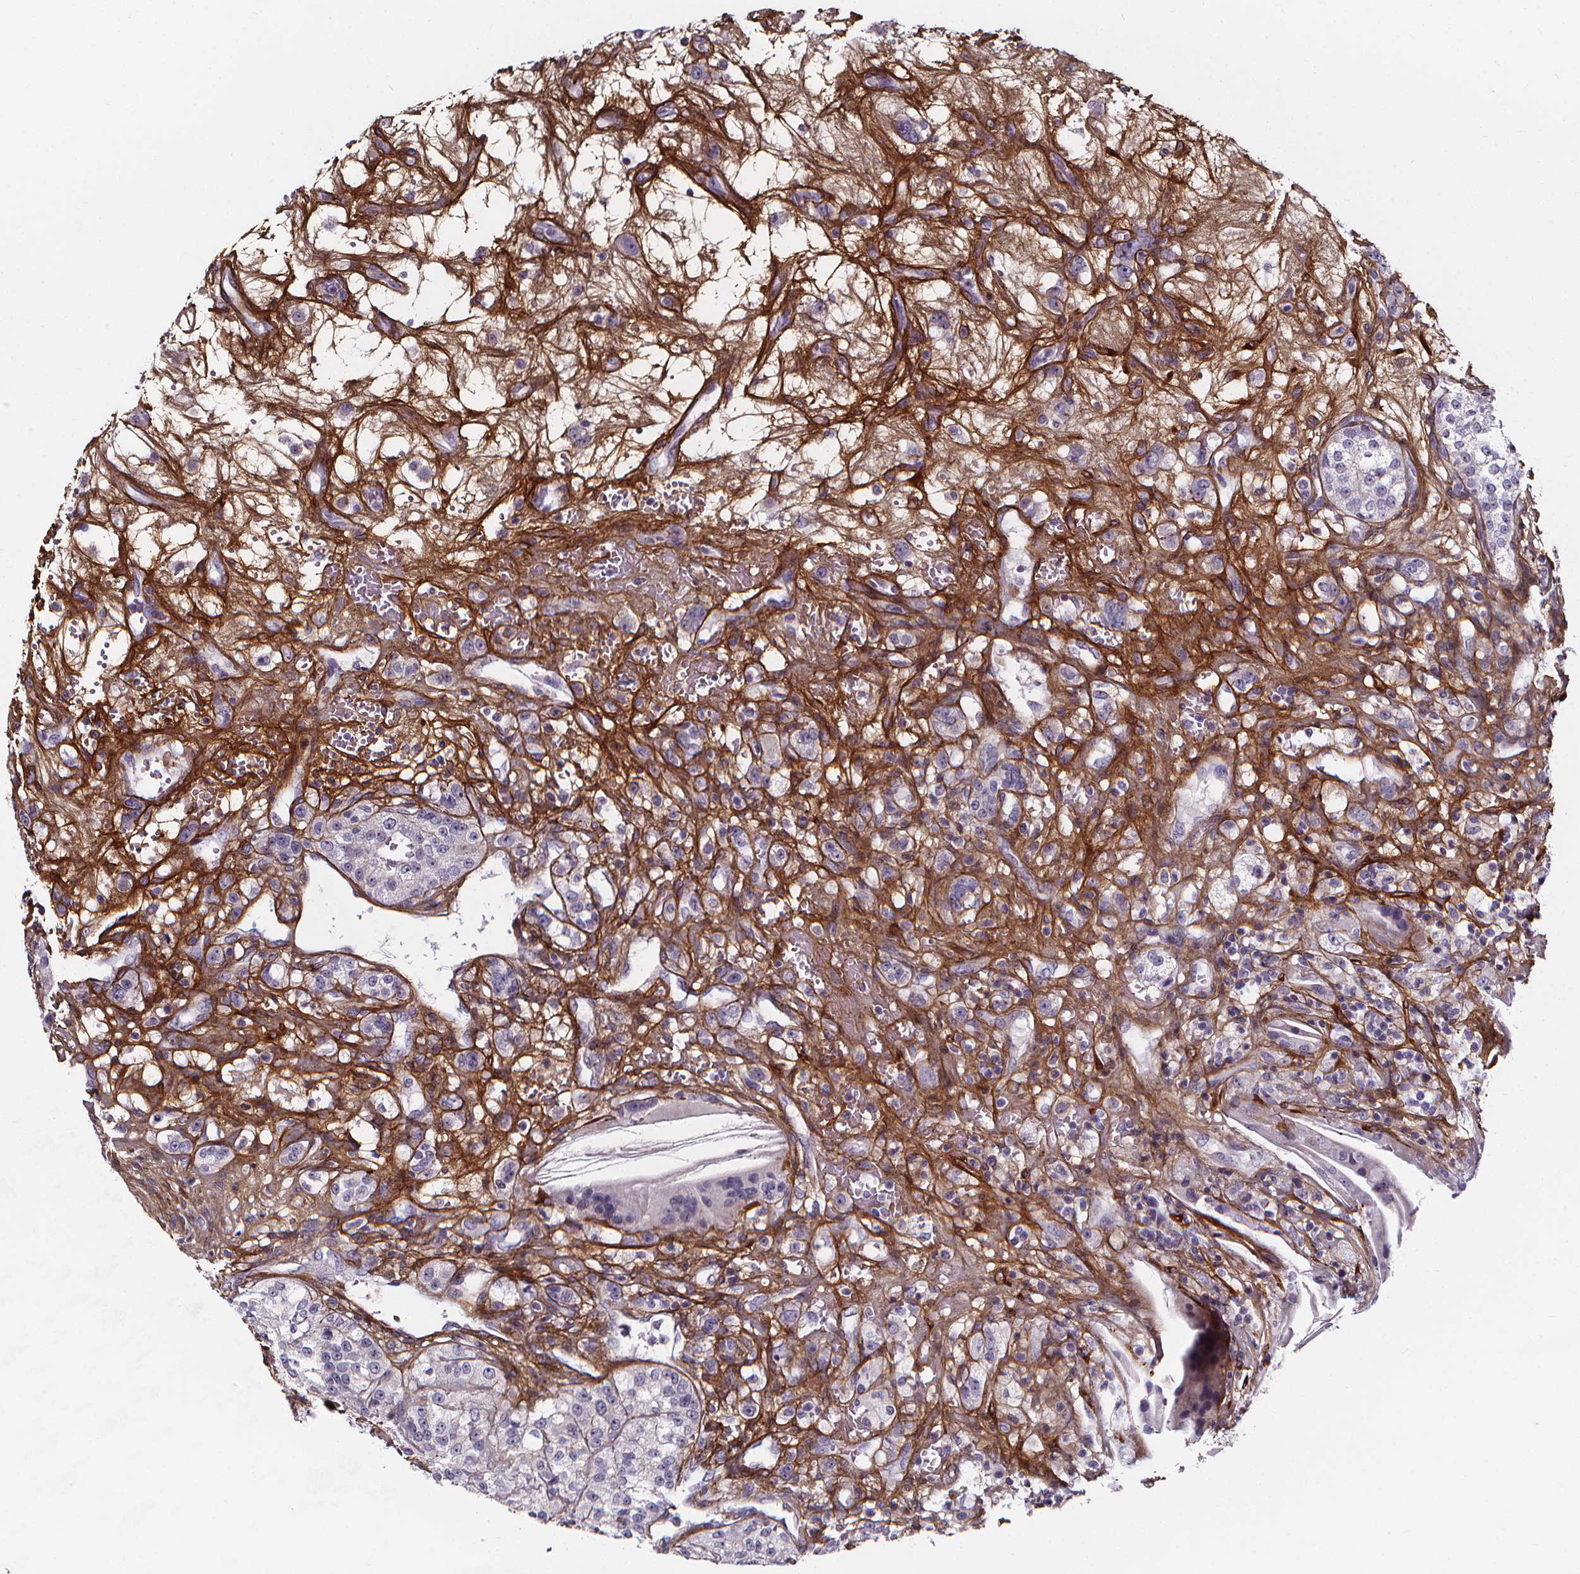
{"staining": {"intensity": "negative", "quantity": "none", "location": "none"}, "tissue": "renal cancer", "cell_type": "Tumor cells", "image_type": "cancer", "snomed": [{"axis": "morphology", "description": "Adenocarcinoma, NOS"}, {"axis": "topography", "description": "Kidney"}], "caption": "Protein analysis of renal cancer exhibits no significant staining in tumor cells.", "gene": "AEBP1", "patient": {"sex": "female", "age": 63}}